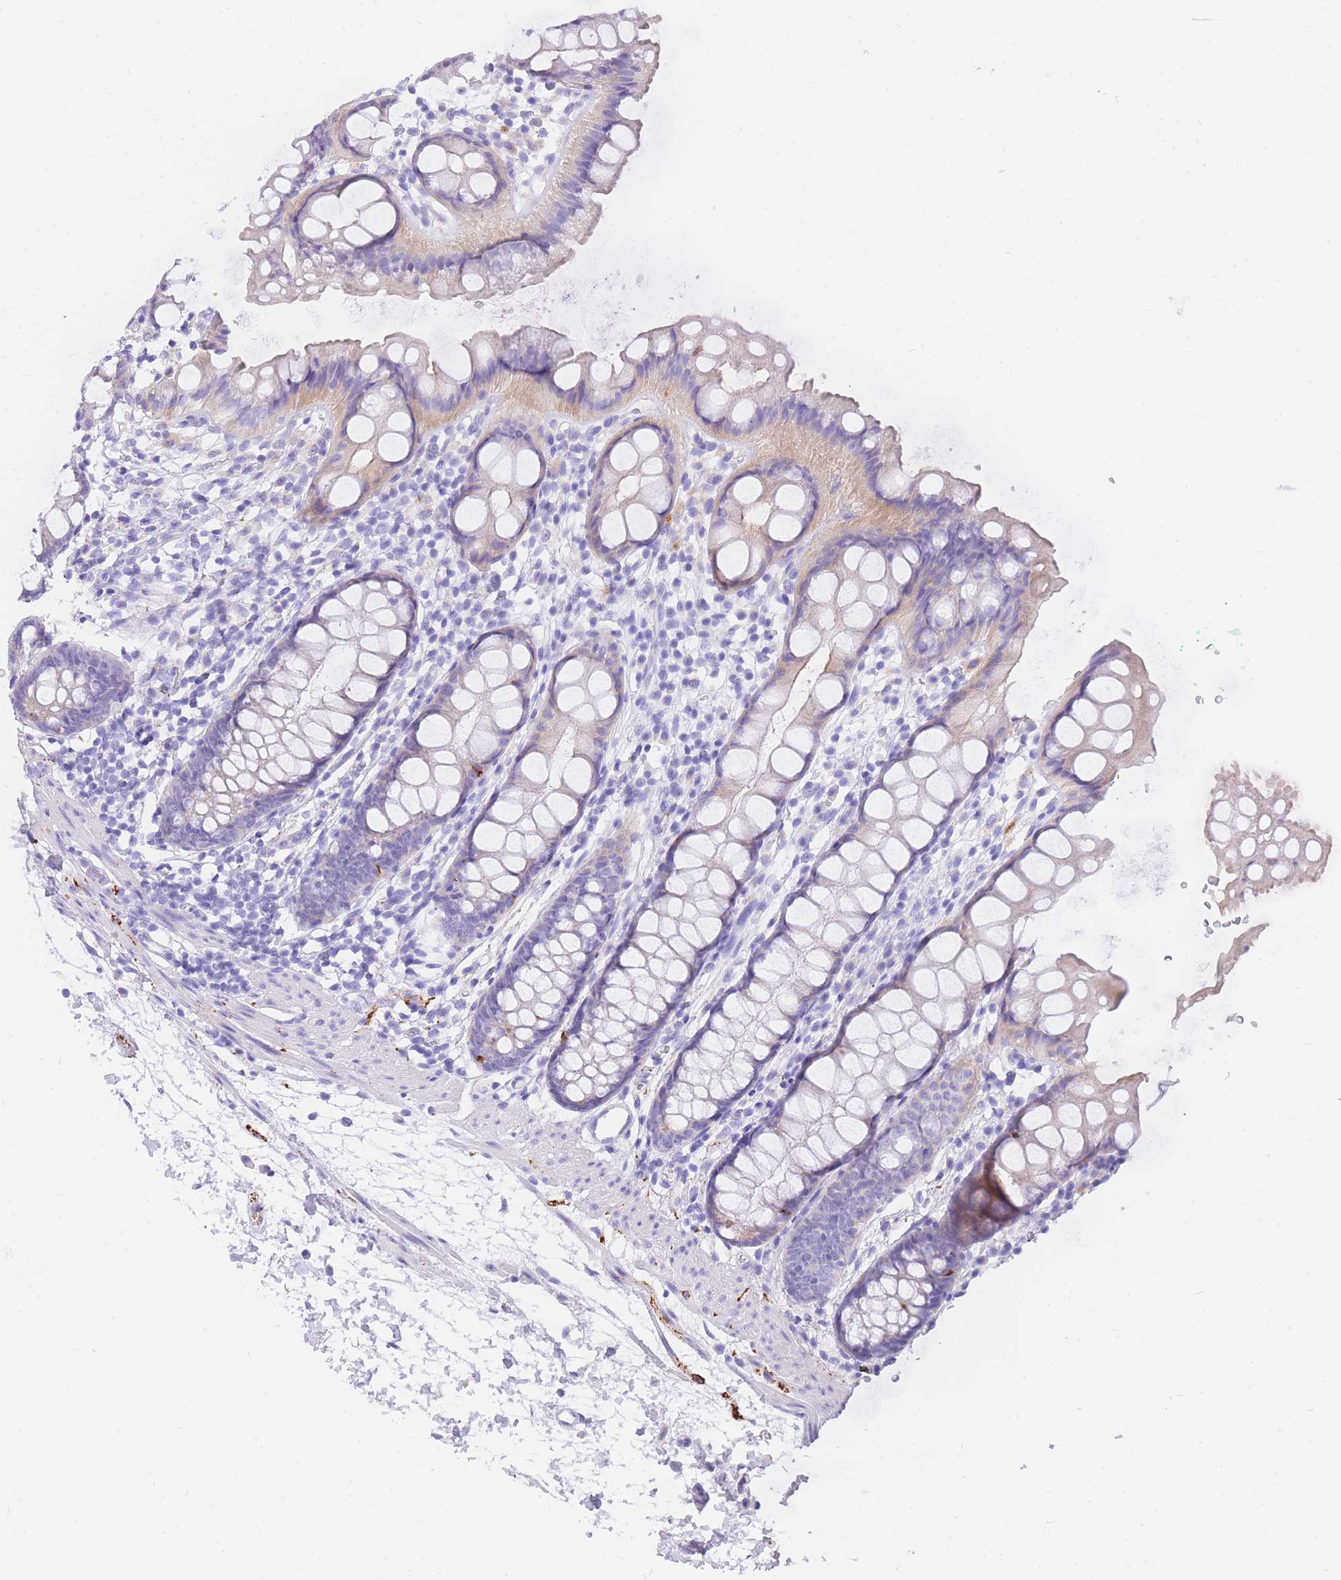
{"staining": {"intensity": "negative", "quantity": "none", "location": "none"}, "tissue": "rectum", "cell_type": "Glandular cells", "image_type": "normal", "snomed": [{"axis": "morphology", "description": "Normal tissue, NOS"}, {"axis": "topography", "description": "Rectum"}], "caption": "Immunohistochemistry of normal rectum demonstrates no expression in glandular cells.", "gene": "UPK1A", "patient": {"sex": "female", "age": 65}}